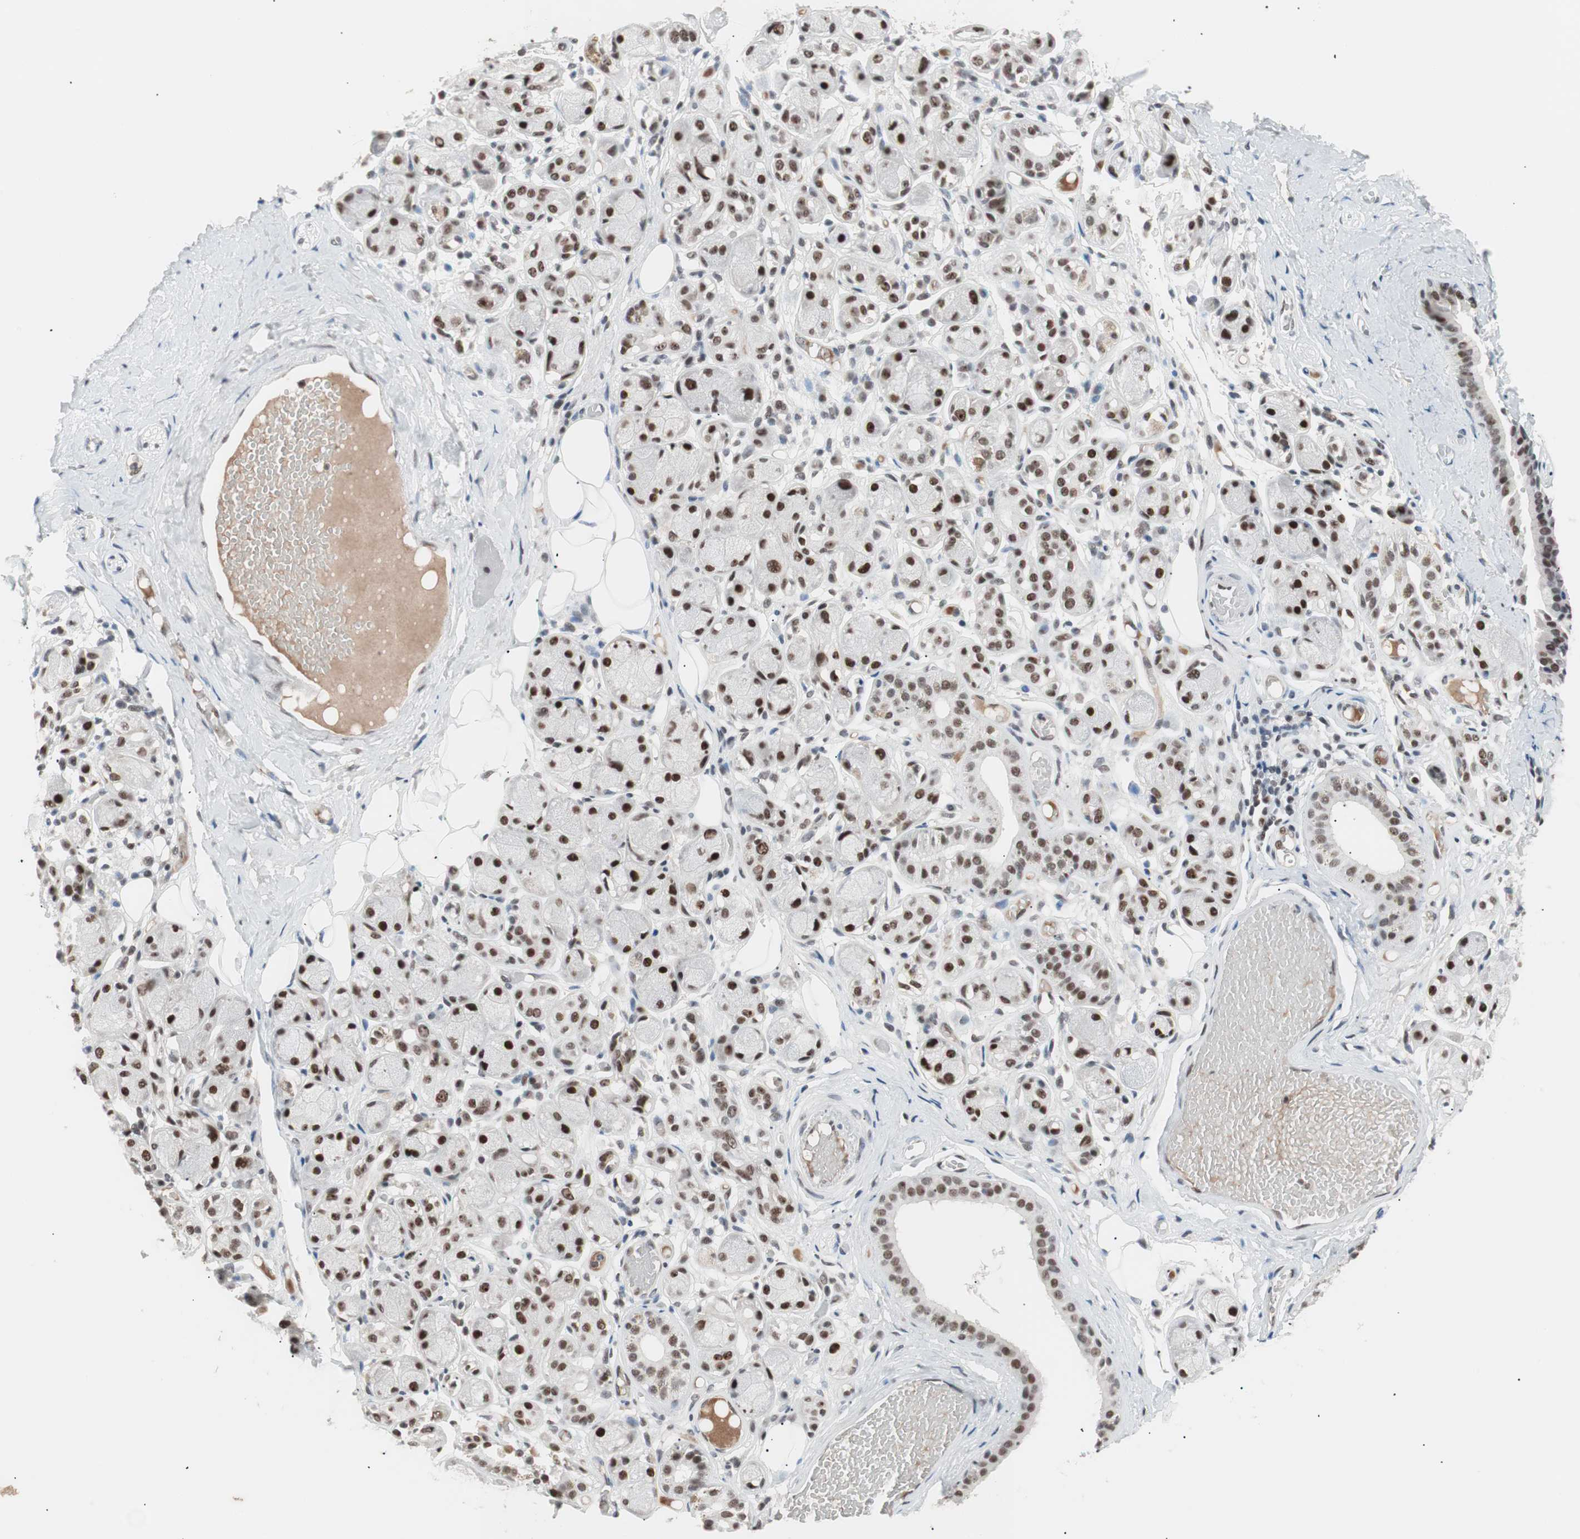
{"staining": {"intensity": "moderate", "quantity": "25%-75%", "location": "nuclear"}, "tissue": "adipose tissue", "cell_type": "Adipocytes", "image_type": "normal", "snomed": [{"axis": "morphology", "description": "Normal tissue, NOS"}, {"axis": "morphology", "description": "Inflammation, NOS"}, {"axis": "topography", "description": "Vascular tissue"}, {"axis": "topography", "description": "Salivary gland"}], "caption": "Immunohistochemistry (IHC) staining of normal adipose tissue, which reveals medium levels of moderate nuclear staining in about 25%-75% of adipocytes indicating moderate nuclear protein positivity. The staining was performed using DAB (brown) for protein detection and nuclei were counterstained in hematoxylin (blue).", "gene": "LIG3", "patient": {"sex": "female", "age": 75}}